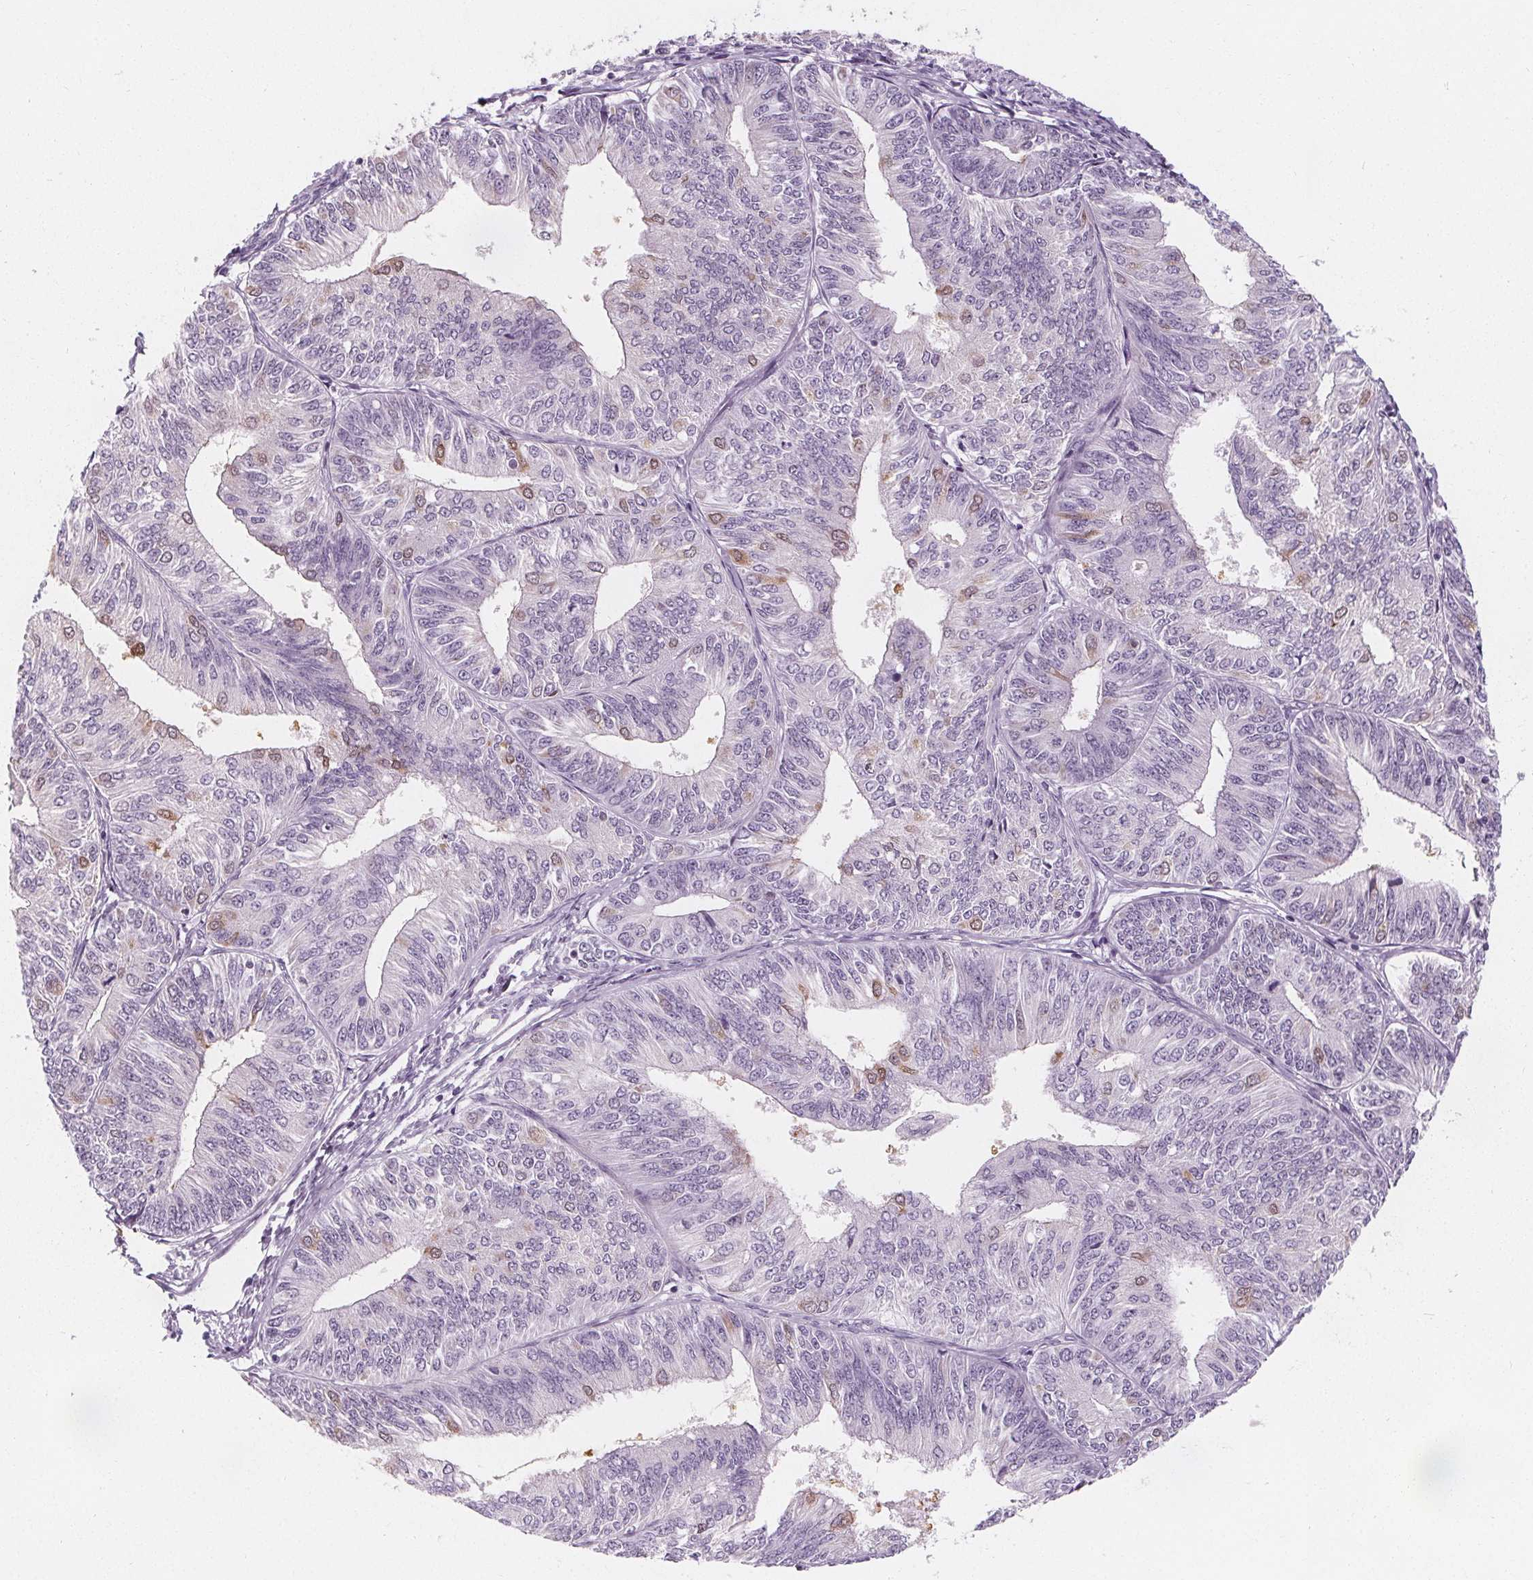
{"staining": {"intensity": "moderate", "quantity": "<25%", "location": "nuclear"}, "tissue": "endometrial cancer", "cell_type": "Tumor cells", "image_type": "cancer", "snomed": [{"axis": "morphology", "description": "Adenocarcinoma, NOS"}, {"axis": "topography", "description": "Endometrium"}], "caption": "The immunohistochemical stain shows moderate nuclear staining in tumor cells of endometrial cancer (adenocarcinoma) tissue.", "gene": "DBX2", "patient": {"sex": "female", "age": 58}}